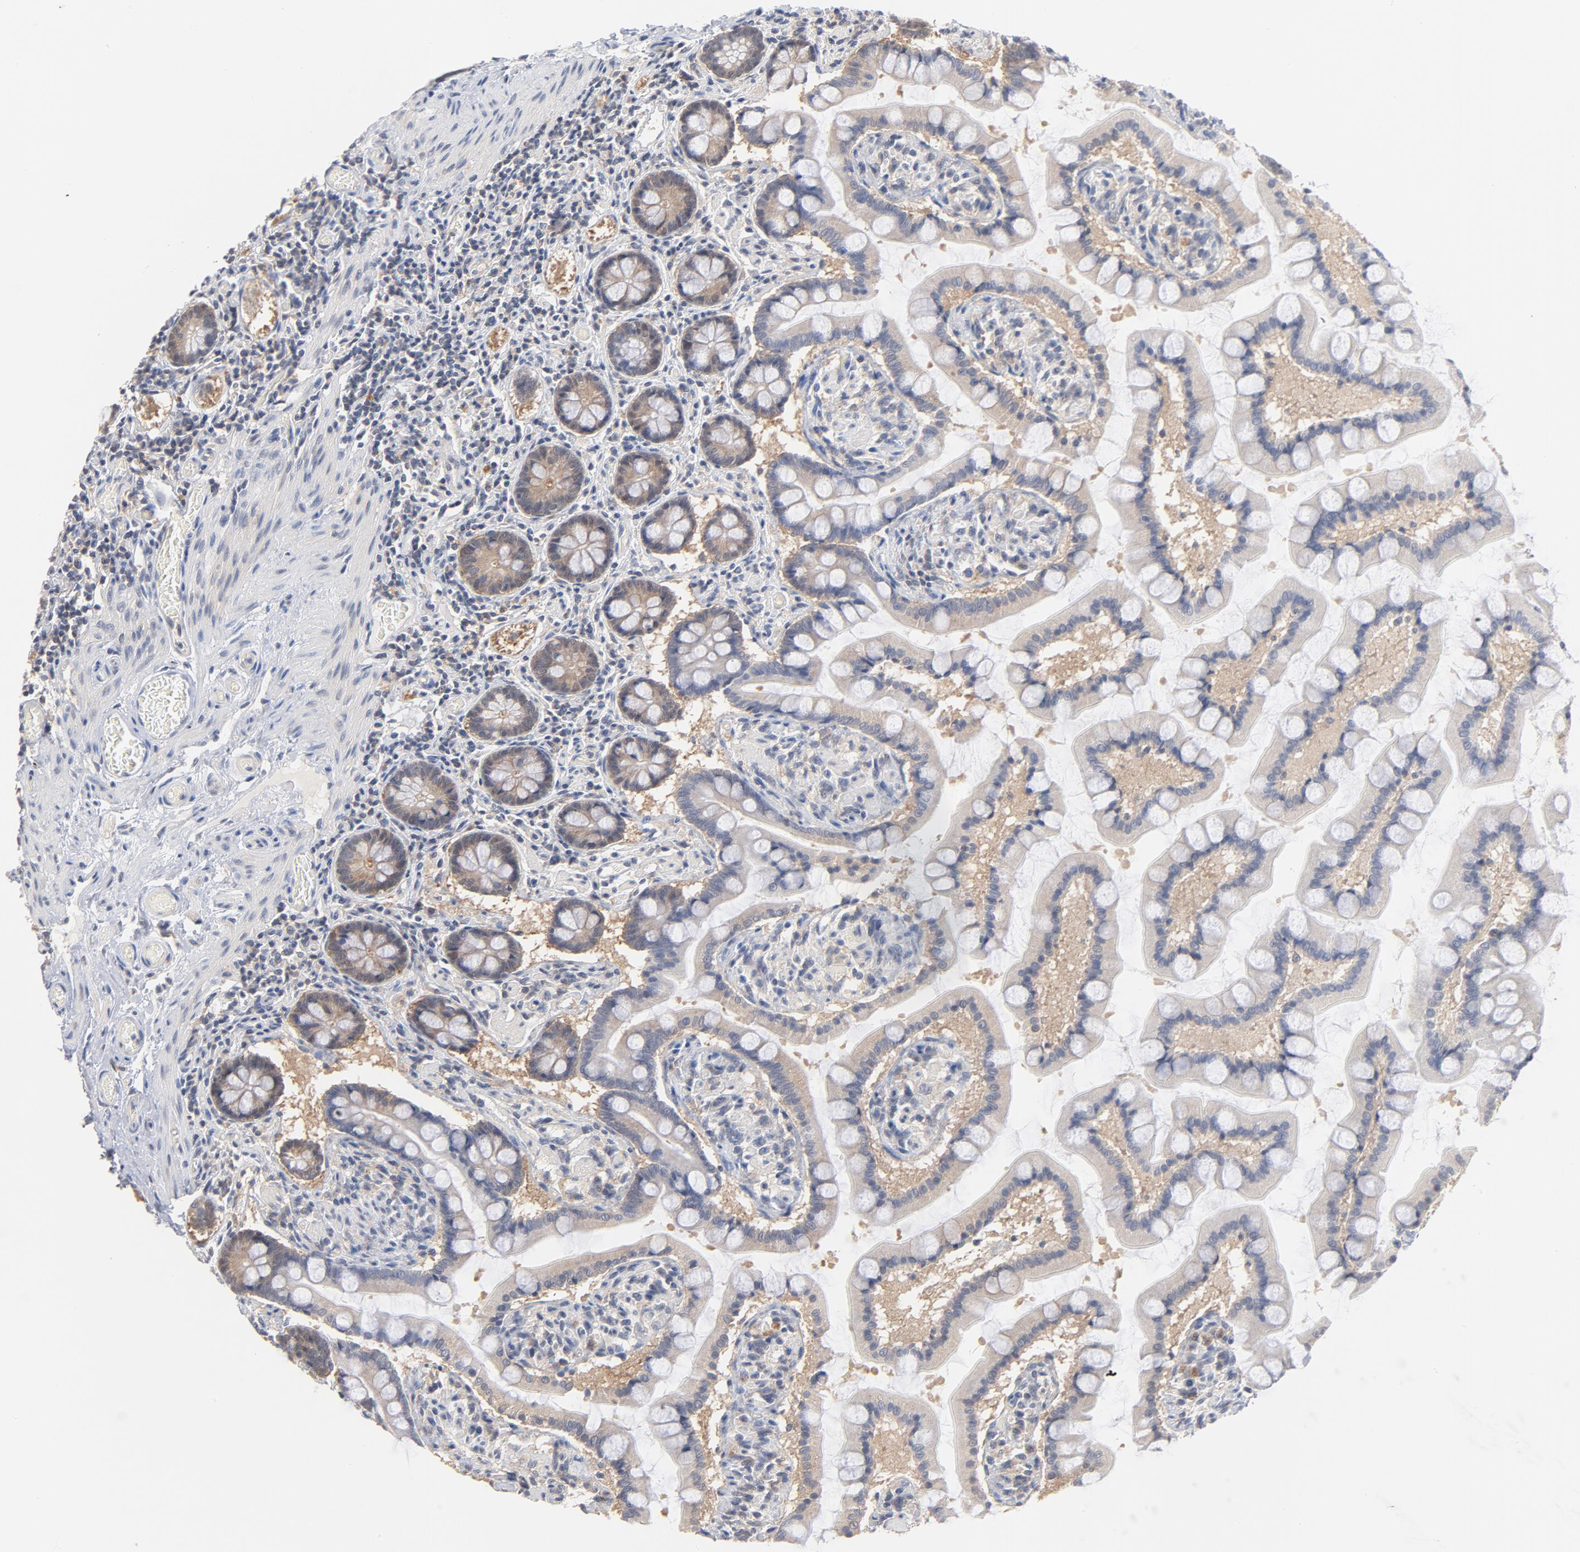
{"staining": {"intensity": "weak", "quantity": "<25%", "location": "cytoplasmic/membranous"}, "tissue": "small intestine", "cell_type": "Glandular cells", "image_type": "normal", "snomed": [{"axis": "morphology", "description": "Normal tissue, NOS"}, {"axis": "topography", "description": "Small intestine"}], "caption": "Immunohistochemical staining of normal human small intestine reveals no significant expression in glandular cells.", "gene": "UBL4A", "patient": {"sex": "male", "age": 41}}